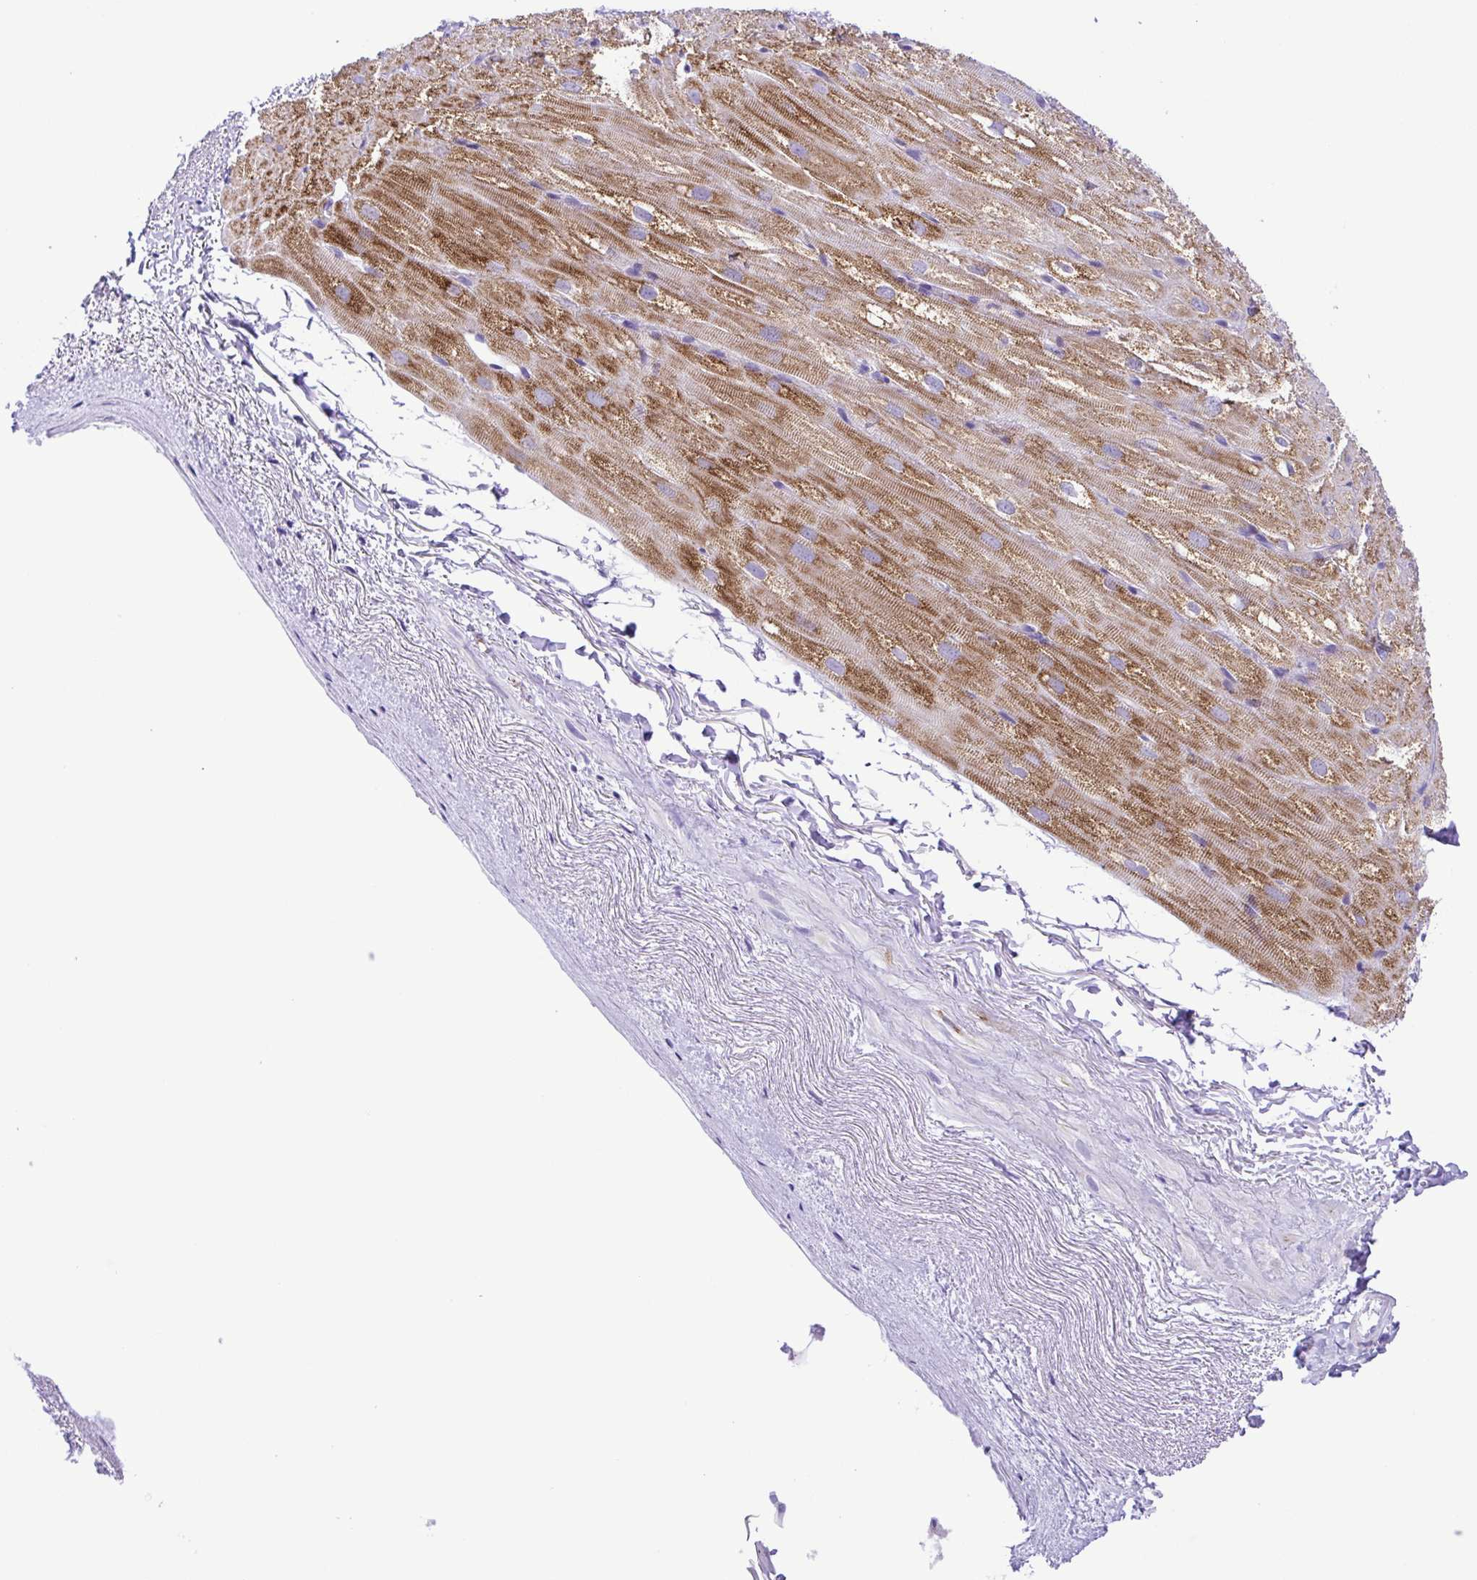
{"staining": {"intensity": "moderate", "quantity": "25%-75%", "location": "cytoplasmic/membranous"}, "tissue": "heart muscle", "cell_type": "Cardiomyocytes", "image_type": "normal", "snomed": [{"axis": "morphology", "description": "Normal tissue, NOS"}, {"axis": "topography", "description": "Heart"}], "caption": "Heart muscle stained for a protein exhibits moderate cytoplasmic/membranous positivity in cardiomyocytes. Ihc stains the protein in brown and the nuclei are stained blue.", "gene": "SYT1", "patient": {"sex": "male", "age": 62}}